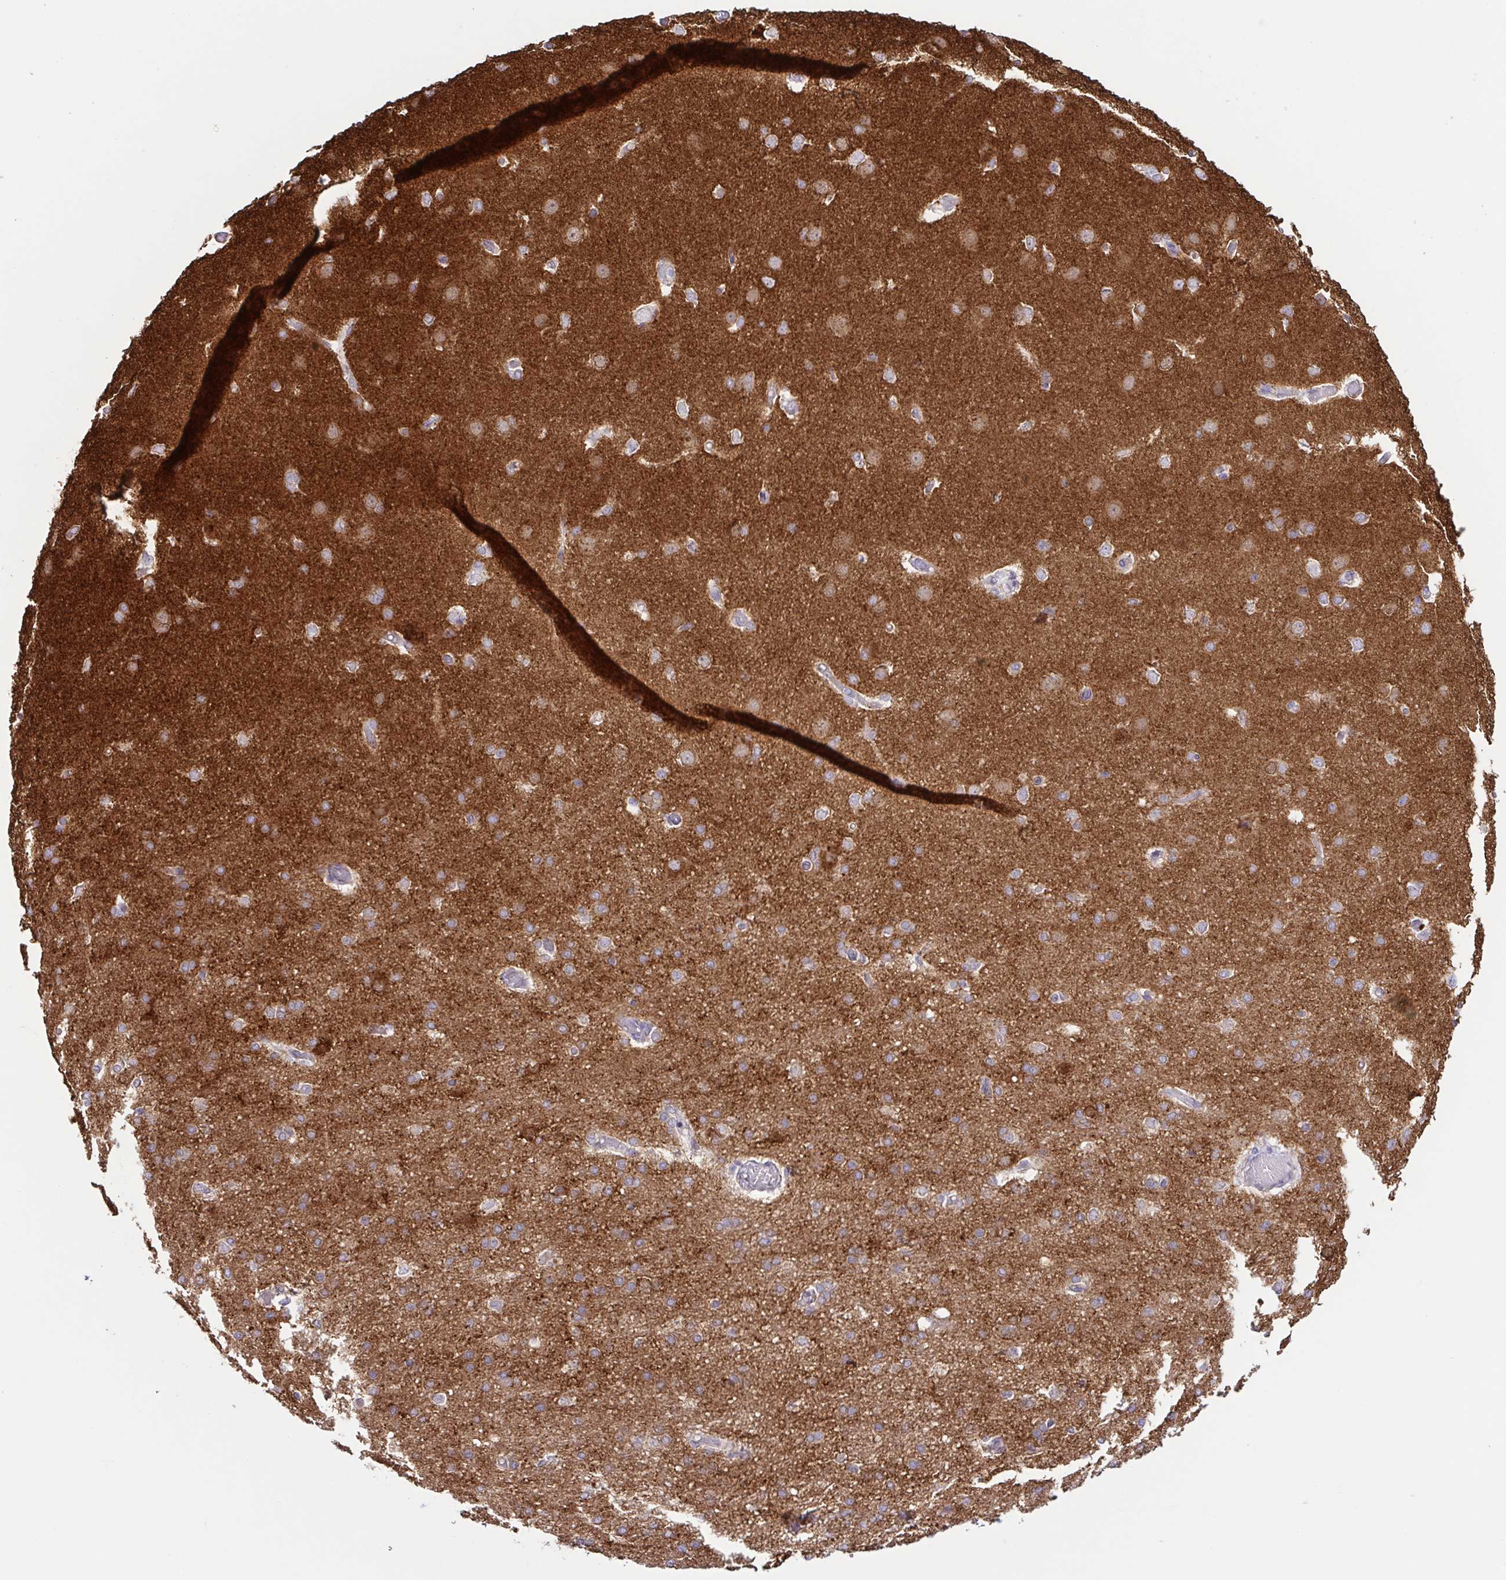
{"staining": {"intensity": "negative", "quantity": "none", "location": "none"}, "tissue": "cerebral cortex", "cell_type": "Endothelial cells", "image_type": "normal", "snomed": [{"axis": "morphology", "description": "Normal tissue, NOS"}, {"axis": "morphology", "description": "Inflammation, NOS"}, {"axis": "topography", "description": "Cerebral cortex"}], "caption": "An IHC histopathology image of normal cerebral cortex is shown. There is no staining in endothelial cells of cerebral cortex.", "gene": "ATP6V1G2", "patient": {"sex": "male", "age": 6}}